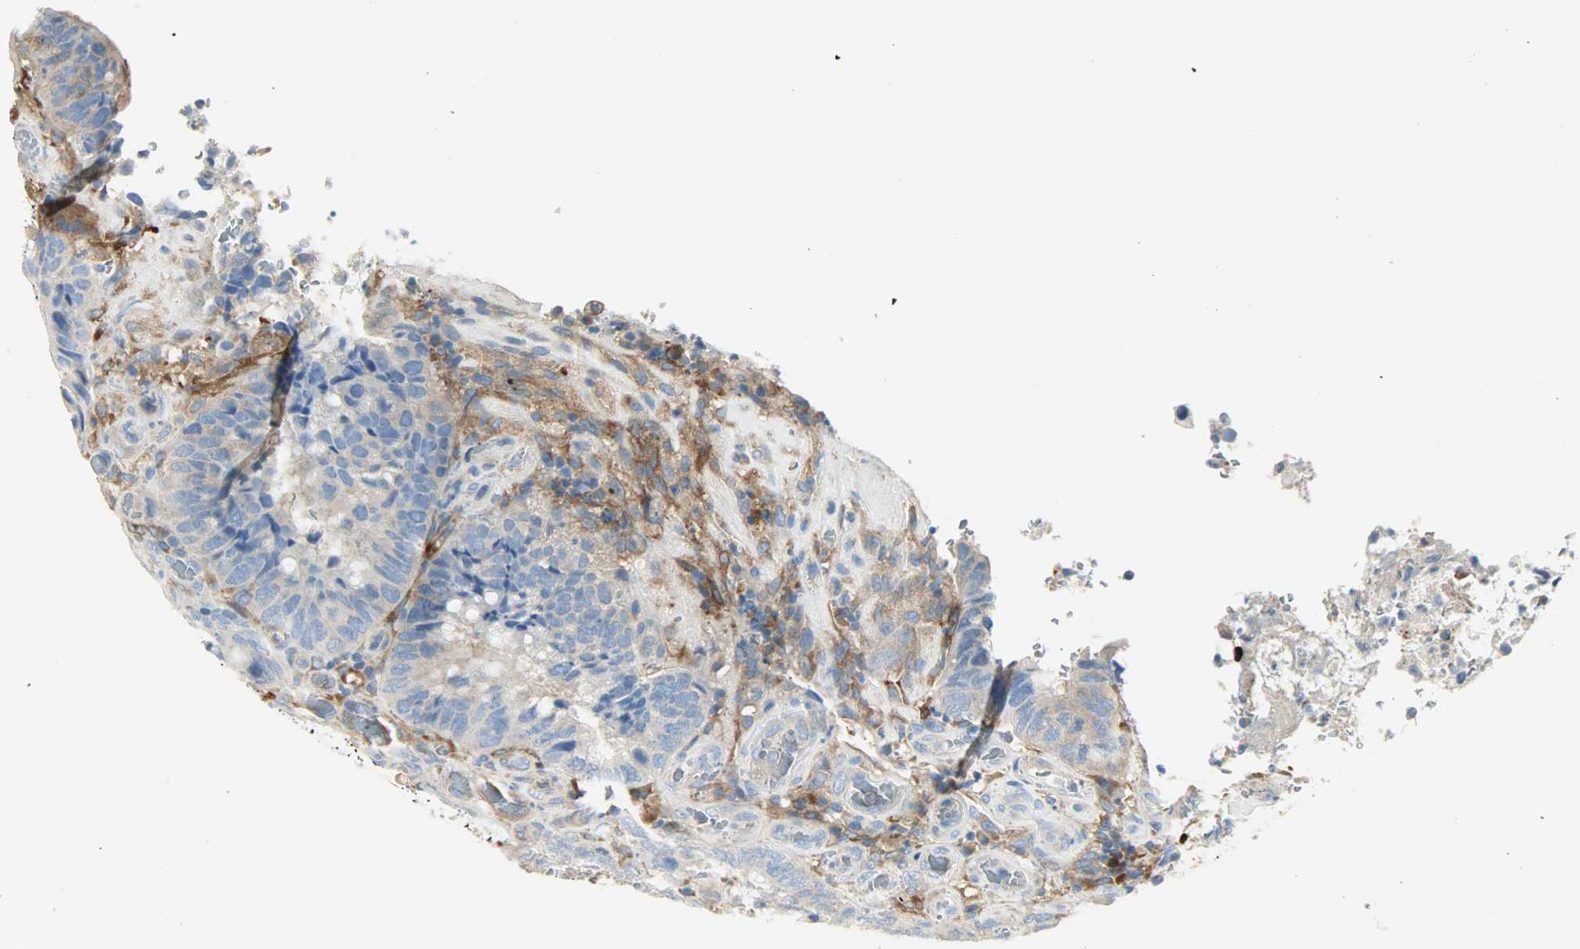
{"staining": {"intensity": "weak", "quantity": "<25%", "location": "cytoplasmic/membranous"}, "tissue": "colorectal cancer", "cell_type": "Tumor cells", "image_type": "cancer", "snomed": [{"axis": "morphology", "description": "Normal tissue, NOS"}, {"axis": "morphology", "description": "Adenocarcinoma, NOS"}, {"axis": "topography", "description": "Rectum"}, {"axis": "topography", "description": "Peripheral nerve tissue"}], "caption": "Immunohistochemical staining of human colorectal cancer (adenocarcinoma) displays no significant expression in tumor cells. (DAB IHC visualized using brightfield microscopy, high magnification).", "gene": "WARS1", "patient": {"sex": "male", "age": 92}}